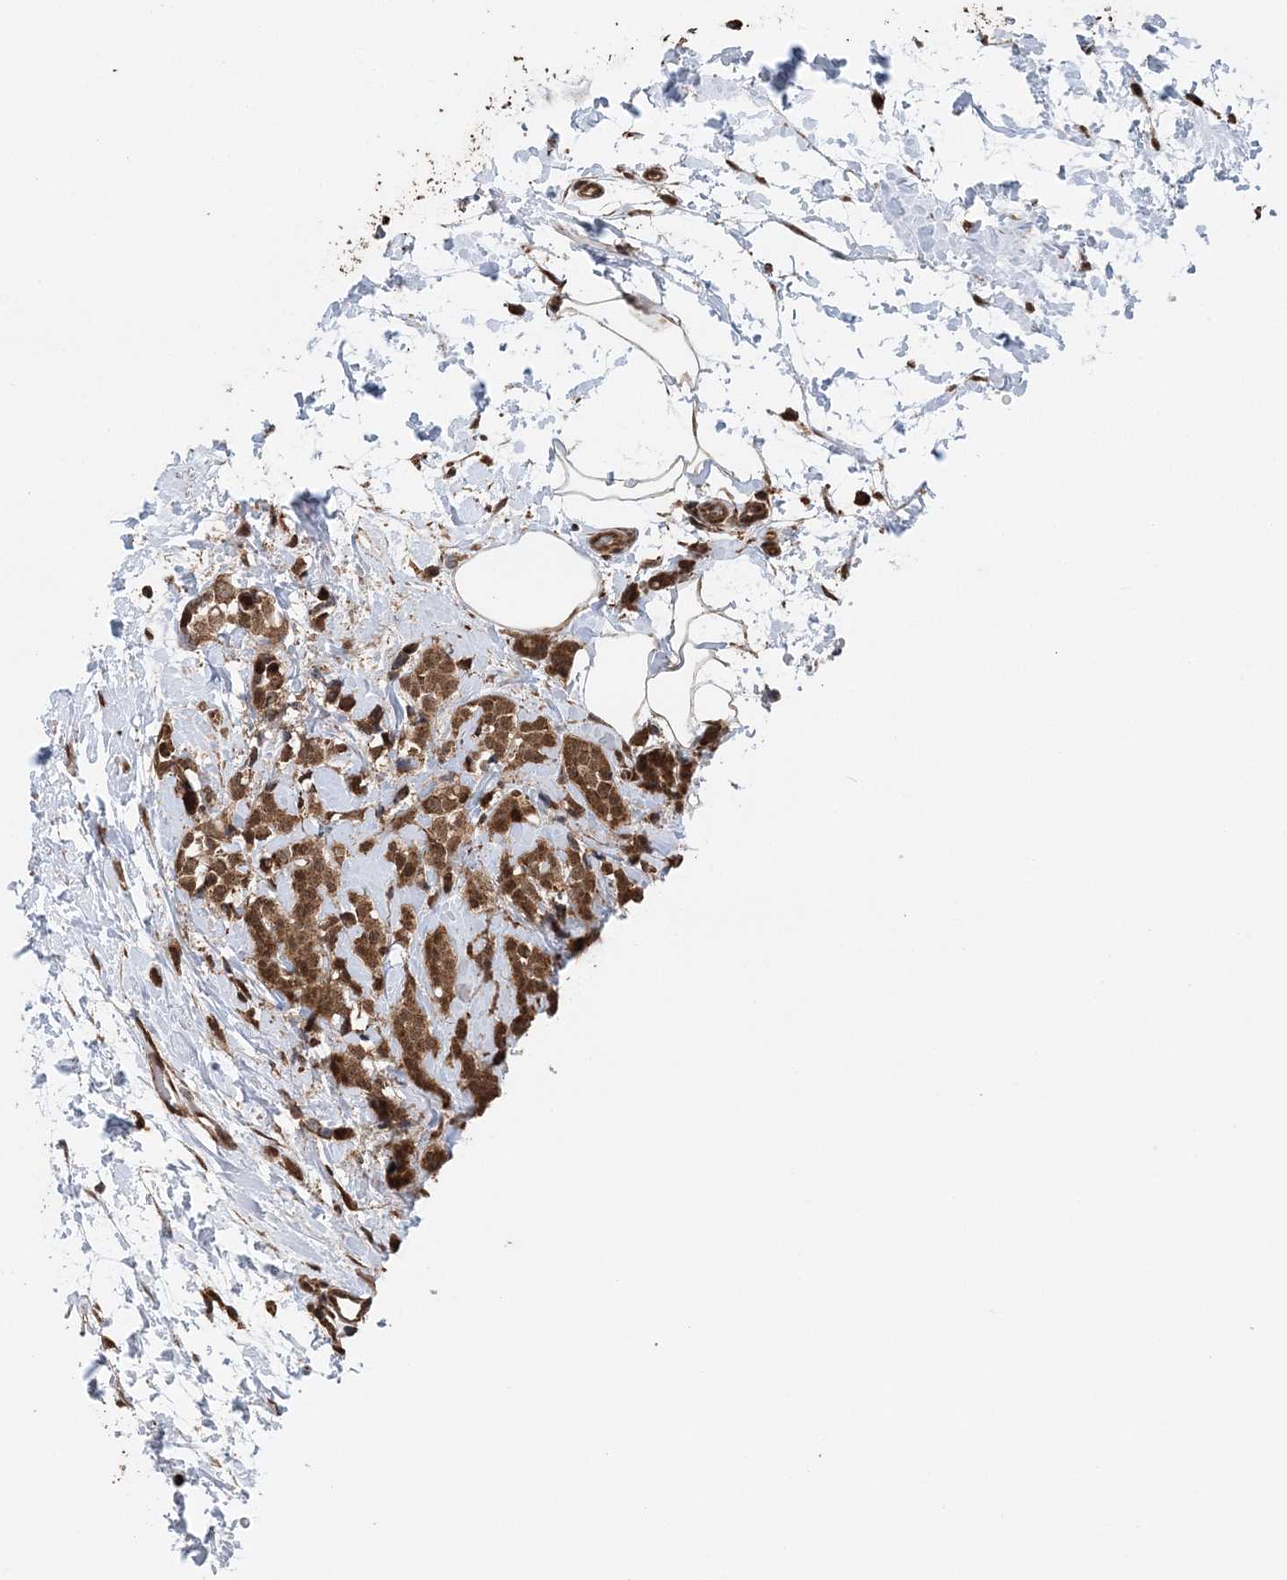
{"staining": {"intensity": "moderate", "quantity": ">75%", "location": "cytoplasmic/membranous"}, "tissue": "breast cancer", "cell_type": "Tumor cells", "image_type": "cancer", "snomed": [{"axis": "morphology", "description": "Lobular carcinoma, in situ"}, {"axis": "morphology", "description": "Lobular carcinoma"}, {"axis": "topography", "description": "Breast"}], "caption": "Immunohistochemistry photomicrograph of neoplastic tissue: human lobular carcinoma in situ (breast) stained using immunohistochemistry (IHC) shows medium levels of moderate protein expression localized specifically in the cytoplasmic/membranous of tumor cells, appearing as a cytoplasmic/membranous brown color.", "gene": "PCBP1", "patient": {"sex": "female", "age": 41}}